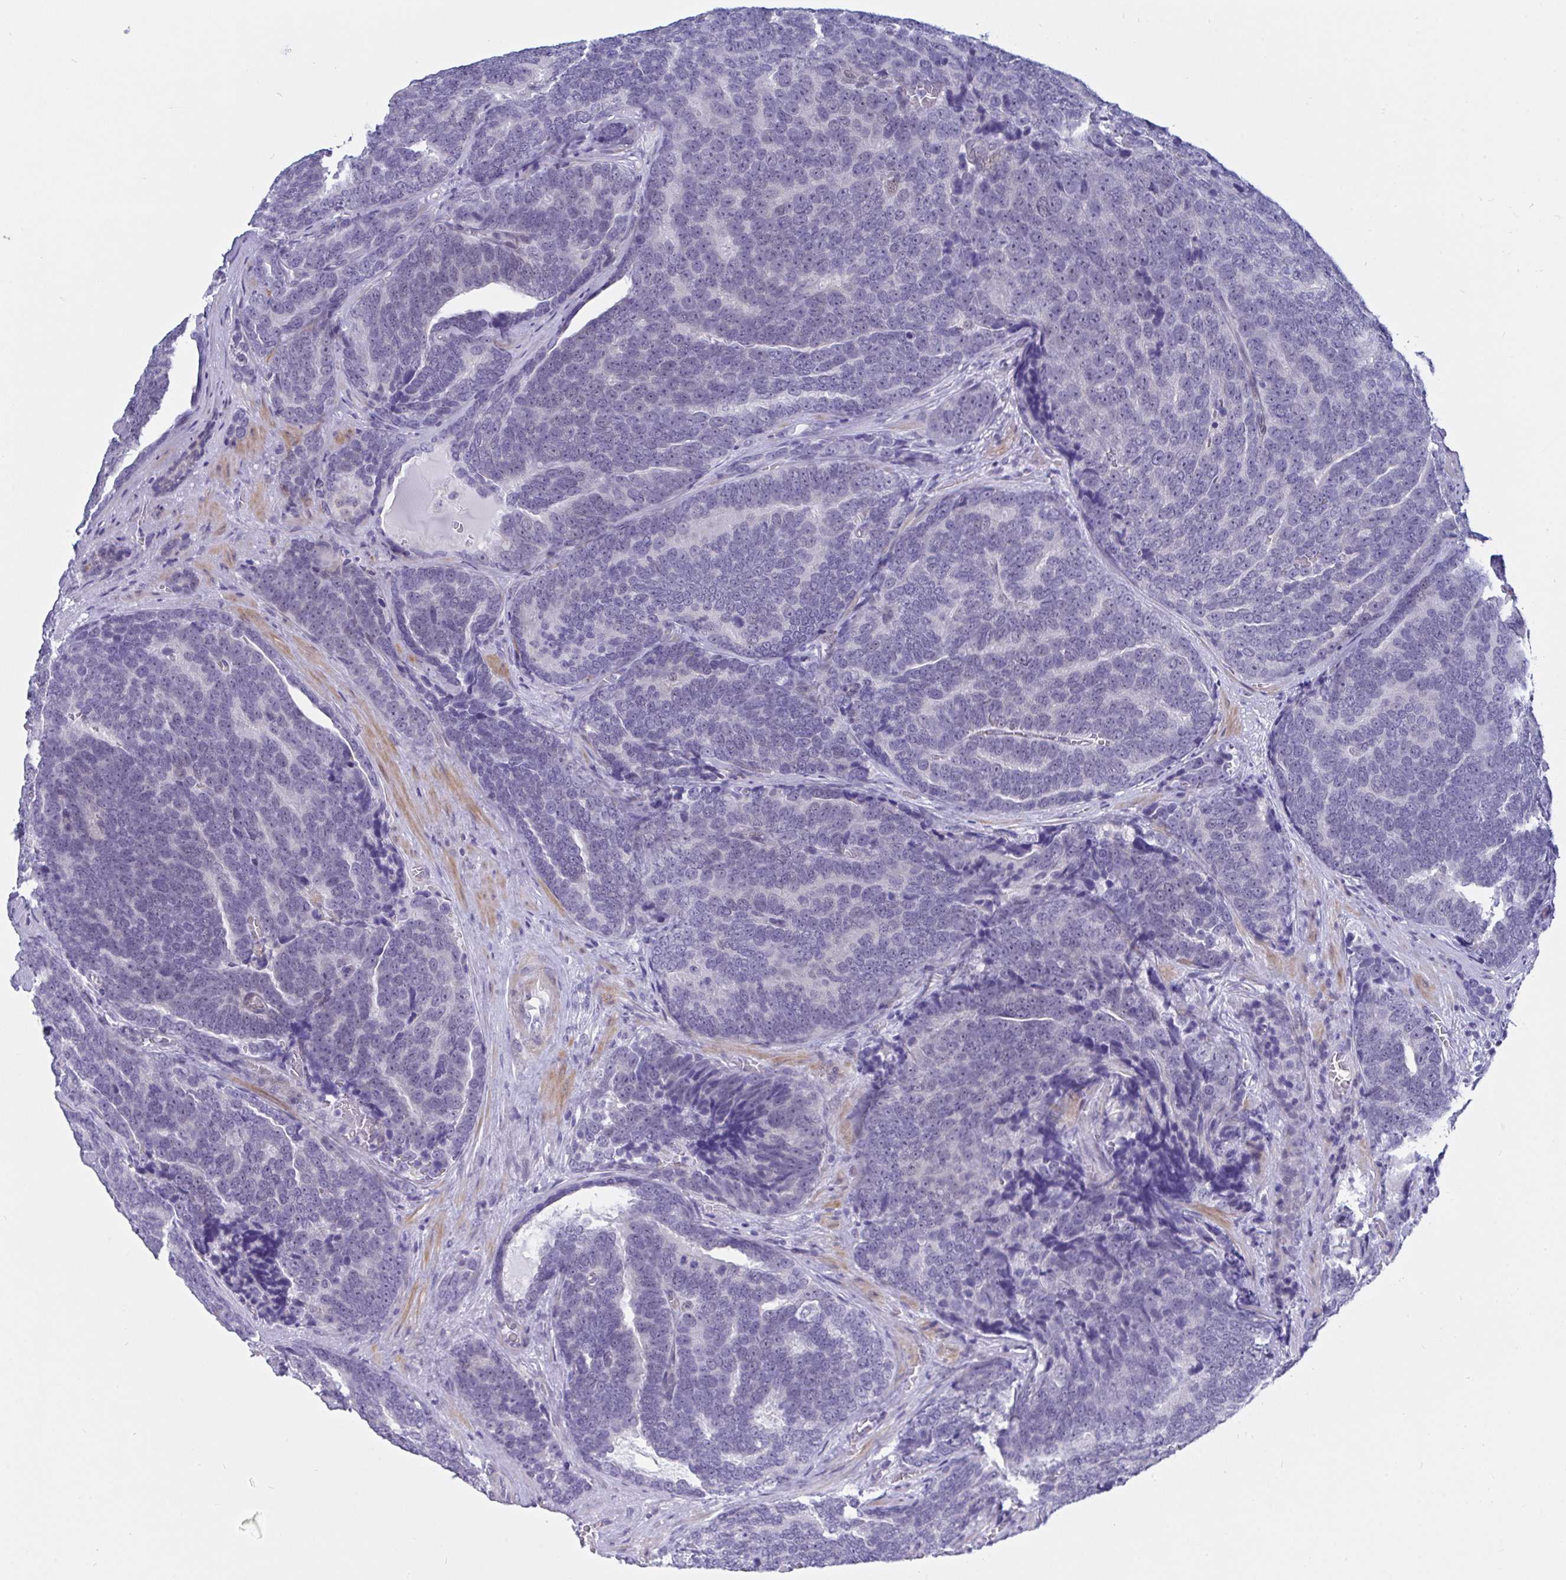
{"staining": {"intensity": "negative", "quantity": "none", "location": "none"}, "tissue": "prostate cancer", "cell_type": "Tumor cells", "image_type": "cancer", "snomed": [{"axis": "morphology", "description": "Adenocarcinoma, Low grade"}, {"axis": "topography", "description": "Prostate"}], "caption": "Immunohistochemical staining of prostate low-grade adenocarcinoma exhibits no significant positivity in tumor cells.", "gene": "FBXL22", "patient": {"sex": "male", "age": 62}}